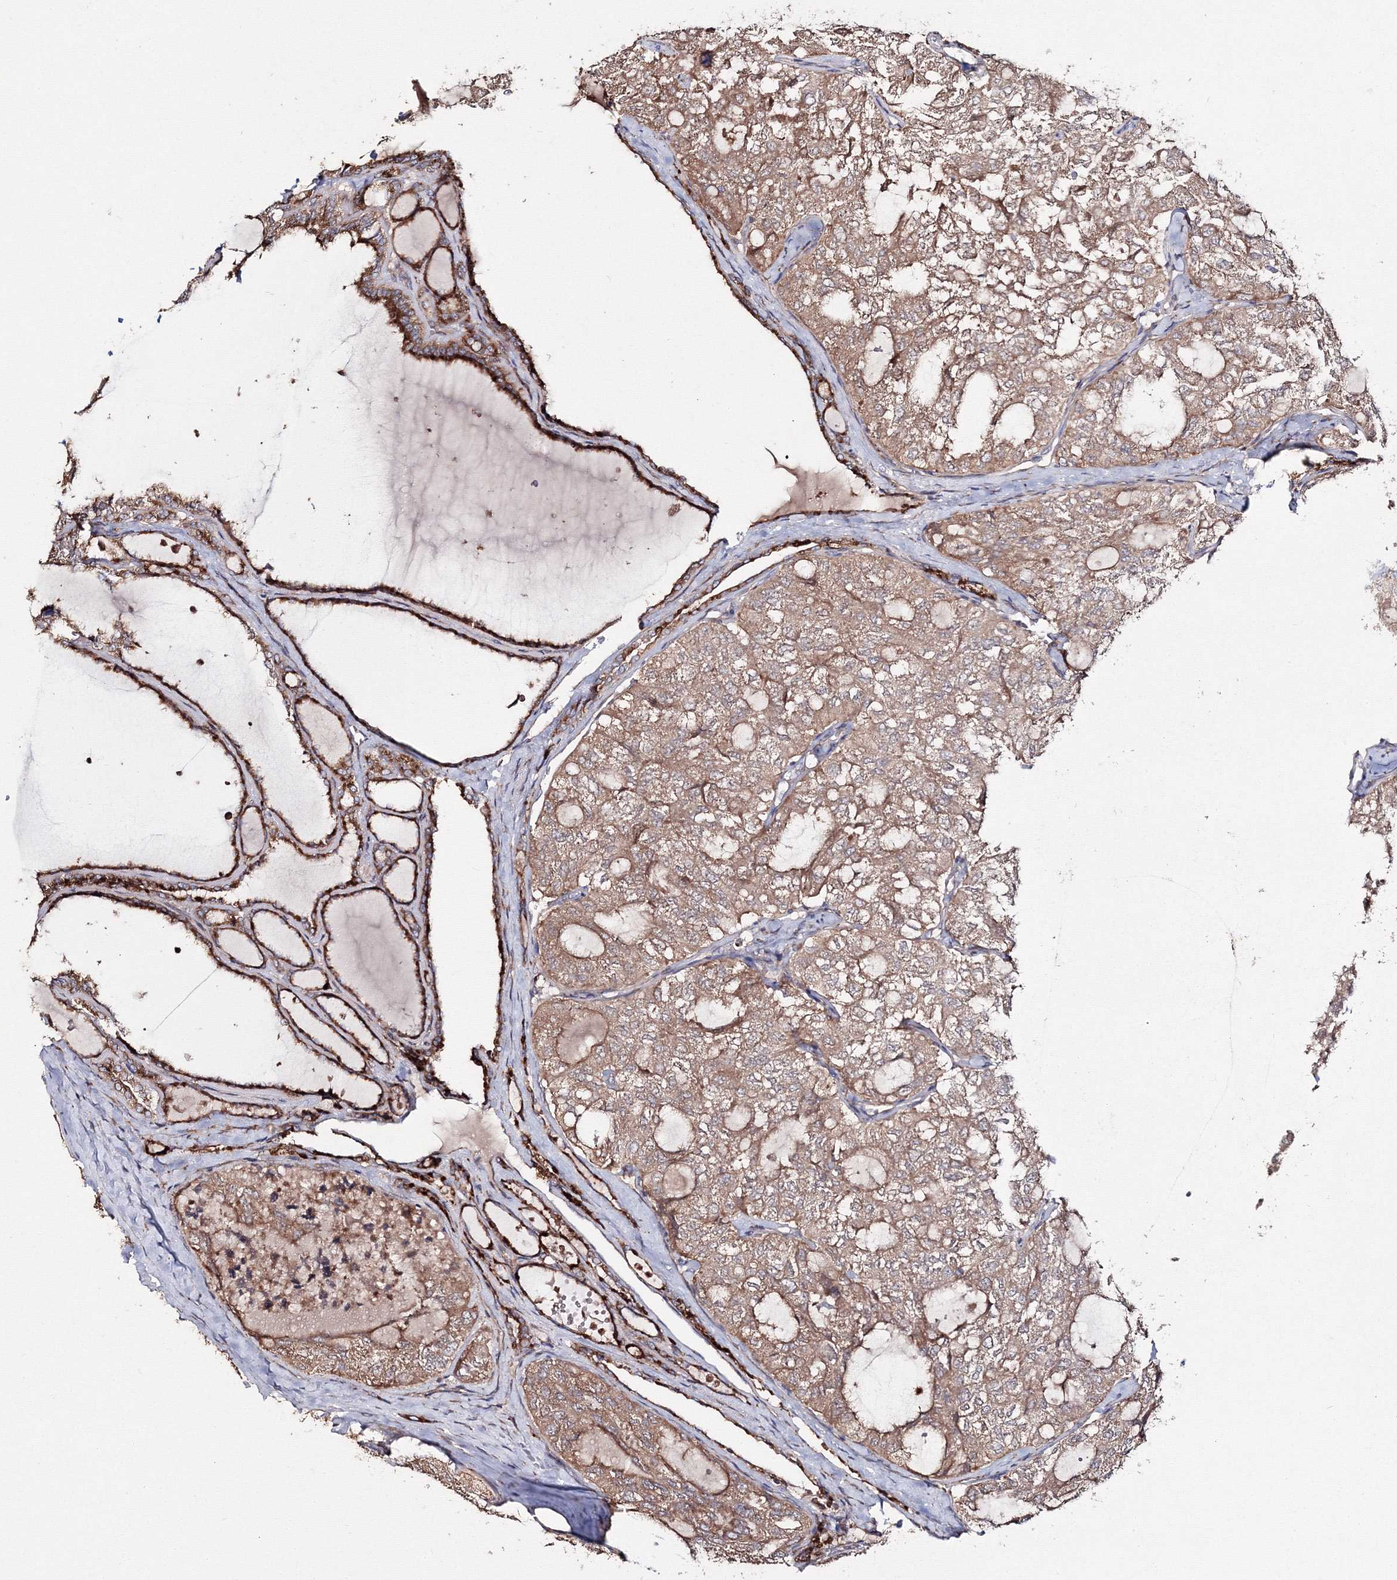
{"staining": {"intensity": "moderate", "quantity": ">75%", "location": "cytoplasmic/membranous"}, "tissue": "thyroid cancer", "cell_type": "Tumor cells", "image_type": "cancer", "snomed": [{"axis": "morphology", "description": "Follicular adenoma carcinoma, NOS"}, {"axis": "topography", "description": "Thyroid gland"}], "caption": "Immunohistochemistry (DAB) staining of human thyroid cancer (follicular adenoma carcinoma) reveals moderate cytoplasmic/membranous protein expression in approximately >75% of tumor cells.", "gene": "DDO", "patient": {"sex": "male", "age": 75}}